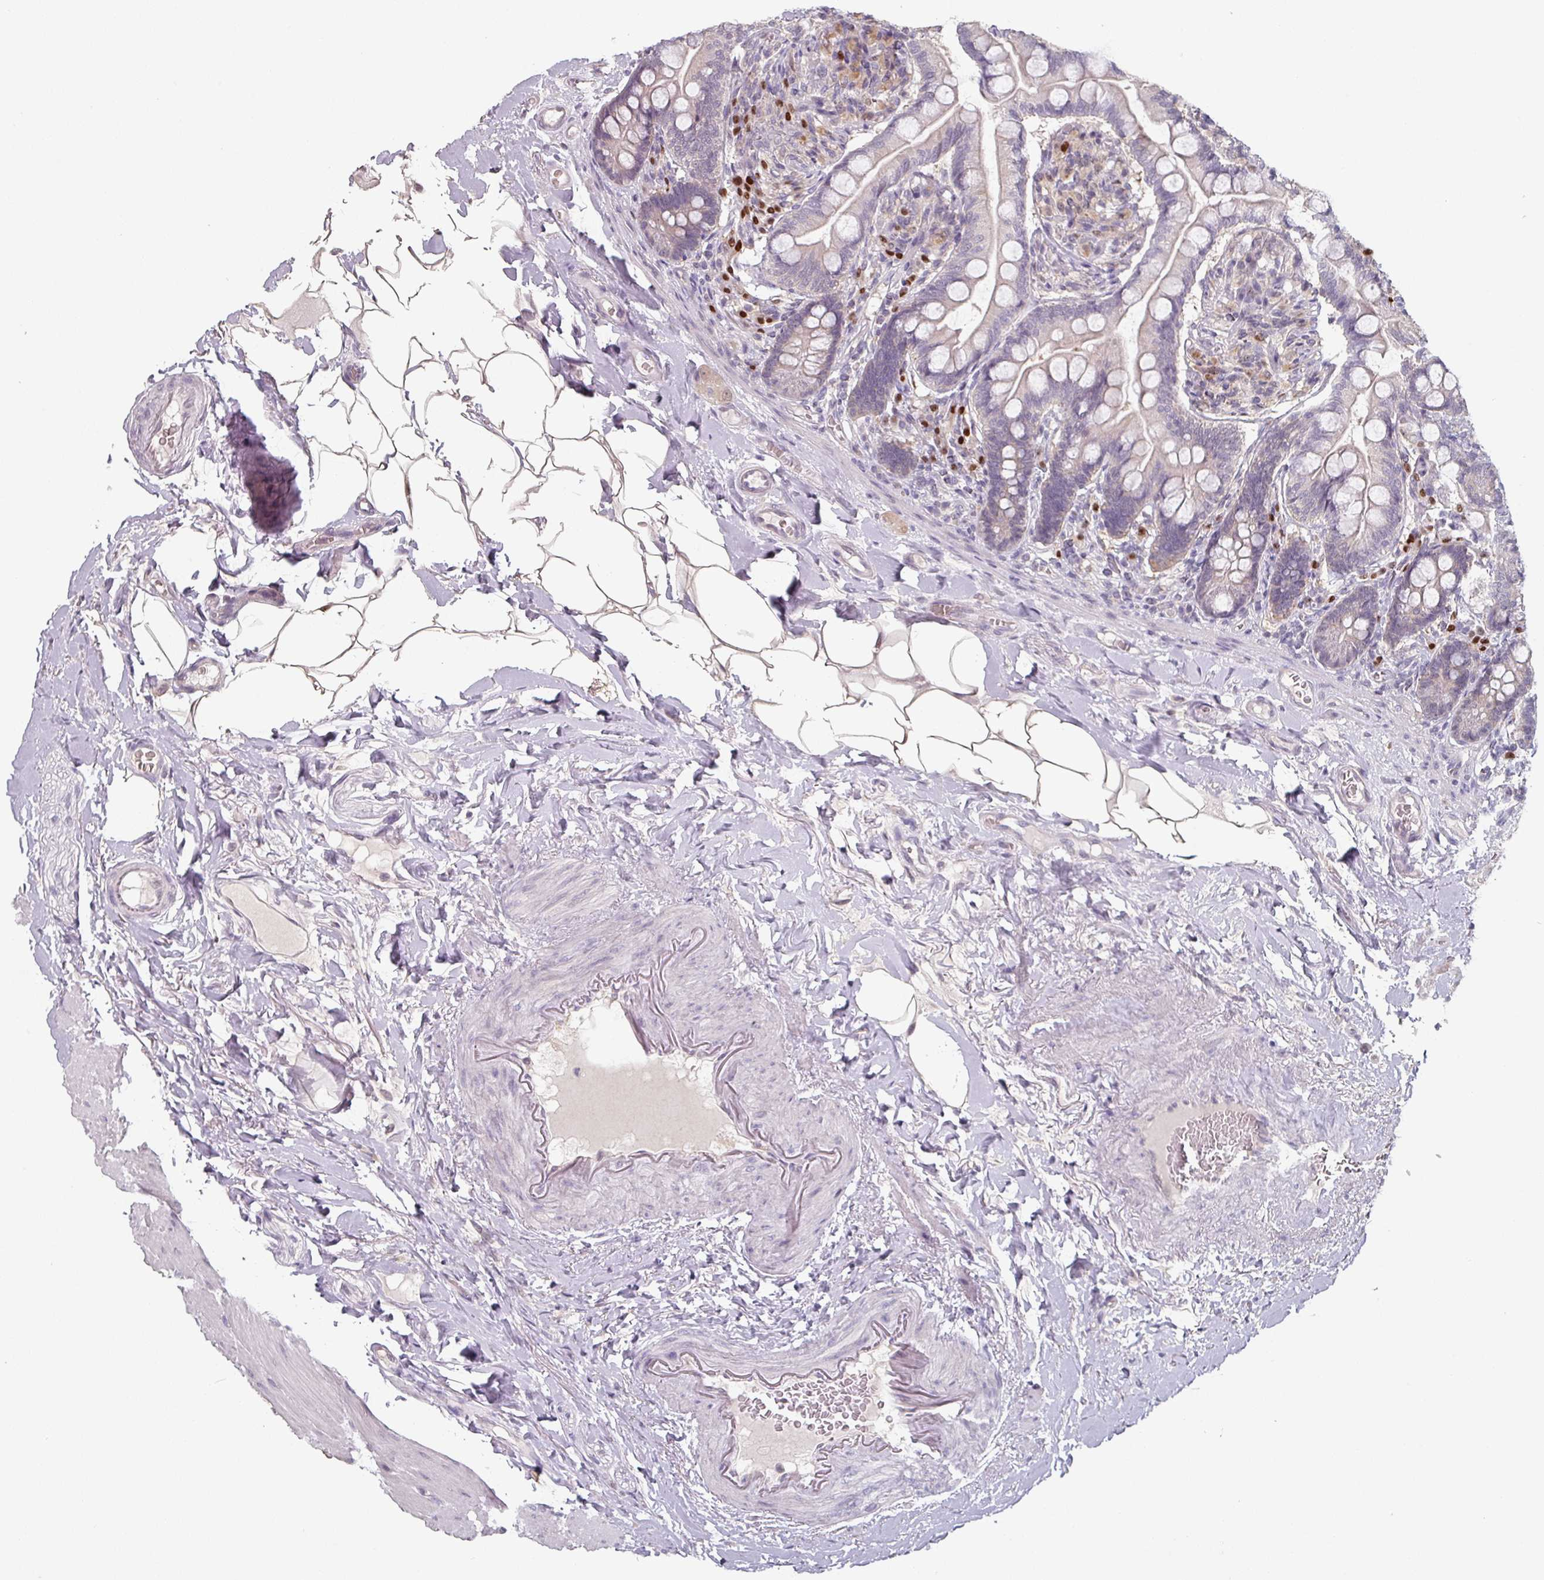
{"staining": {"intensity": "weak", "quantity": "25%-75%", "location": "cytoplasmic/membranous"}, "tissue": "small intestine", "cell_type": "Glandular cells", "image_type": "normal", "snomed": [{"axis": "morphology", "description": "Normal tissue, NOS"}, {"axis": "topography", "description": "Small intestine"}], "caption": "Protein staining of normal small intestine displays weak cytoplasmic/membranous staining in about 25%-75% of glandular cells.", "gene": "ZBTB6", "patient": {"sex": "female", "age": 64}}